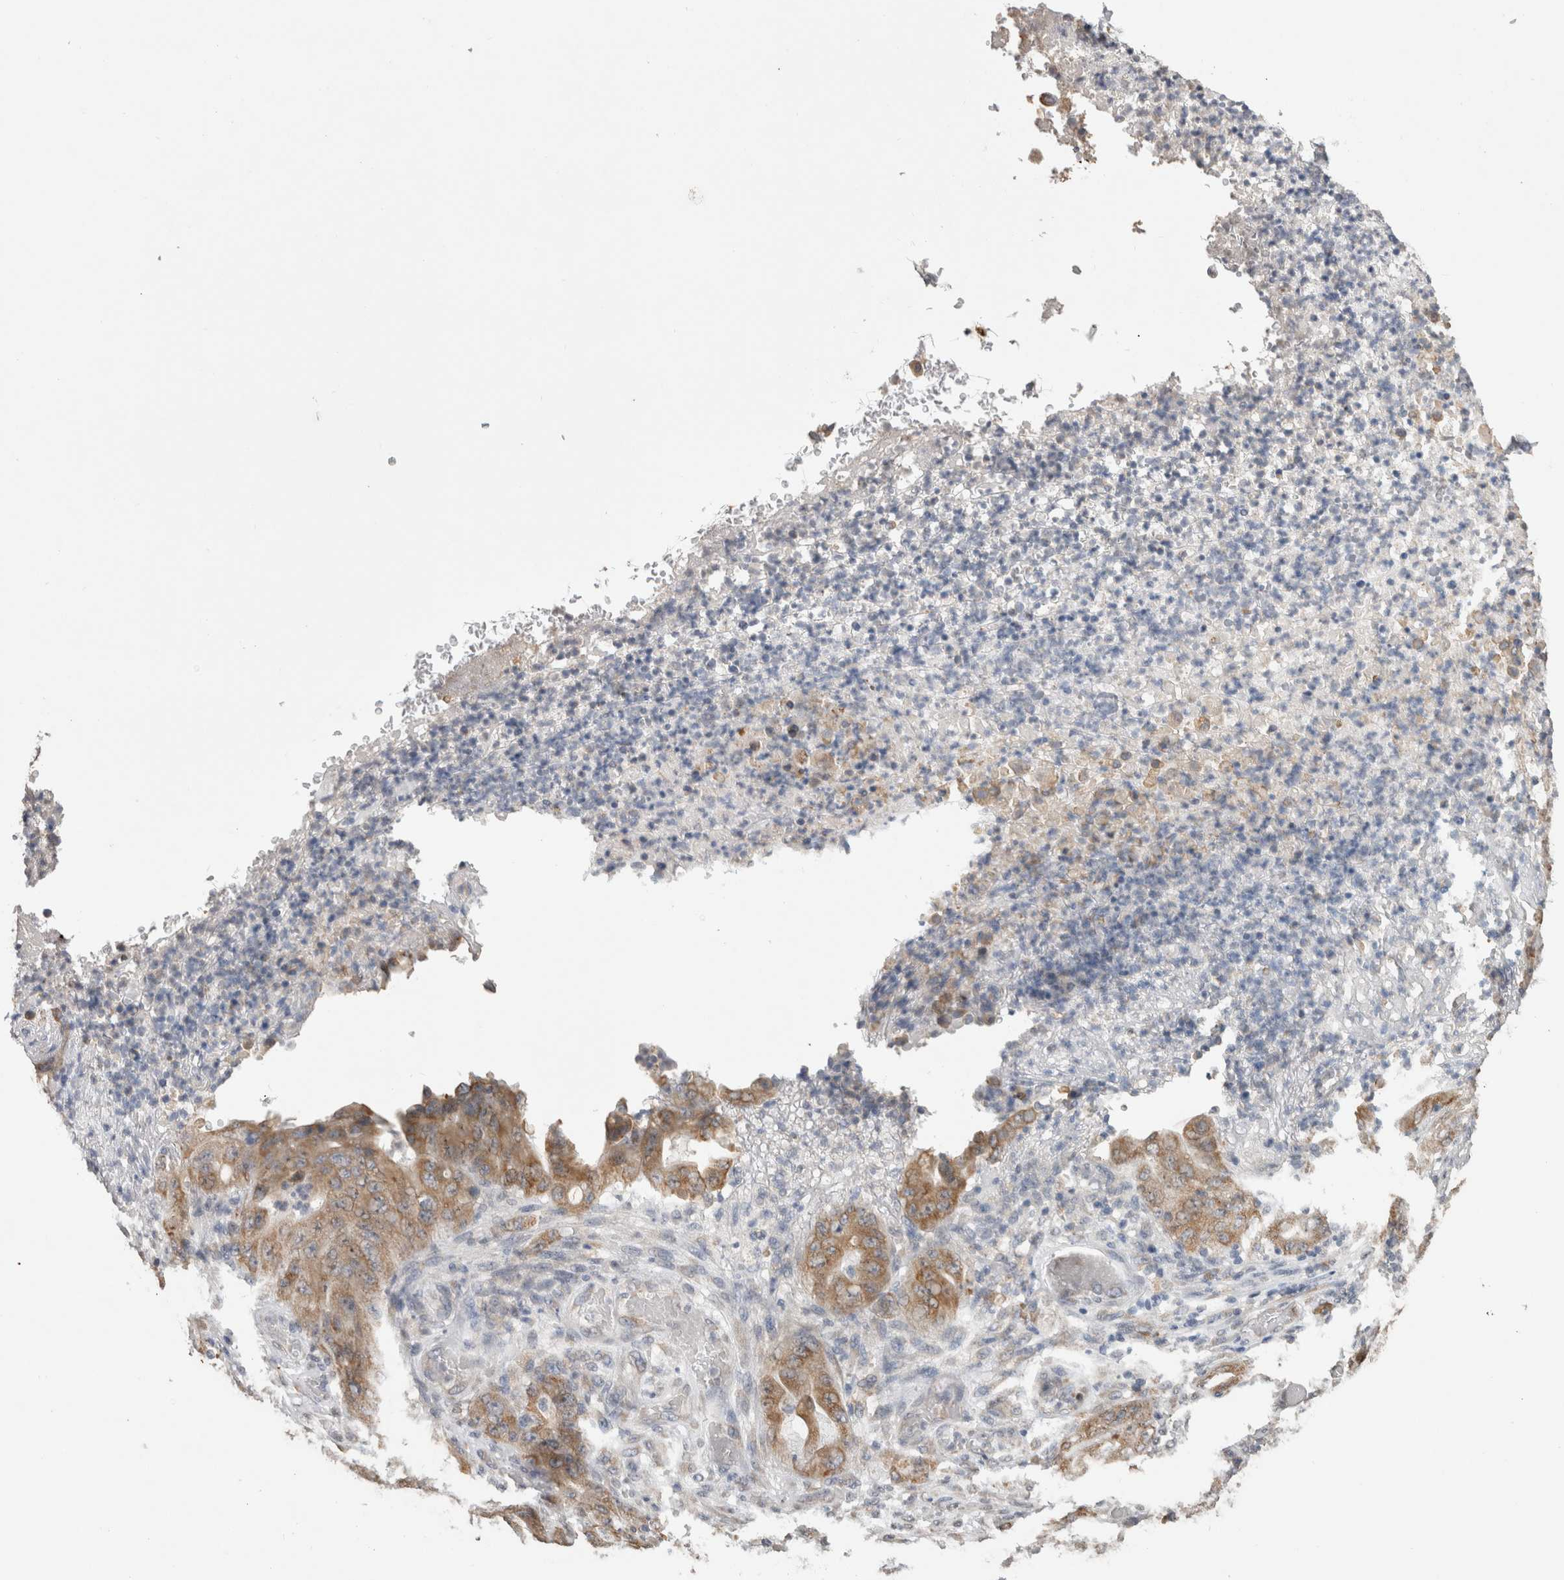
{"staining": {"intensity": "moderate", "quantity": ">75%", "location": "cytoplasmic/membranous"}, "tissue": "stomach cancer", "cell_type": "Tumor cells", "image_type": "cancer", "snomed": [{"axis": "morphology", "description": "Adenocarcinoma, NOS"}, {"axis": "topography", "description": "Stomach"}], "caption": "Moderate cytoplasmic/membranous protein positivity is present in approximately >75% of tumor cells in stomach cancer (adenocarcinoma). The protein of interest is stained brown, and the nuclei are stained in blue (DAB IHC with brightfield microscopy, high magnification).", "gene": "NOMO1", "patient": {"sex": "female", "age": 73}}